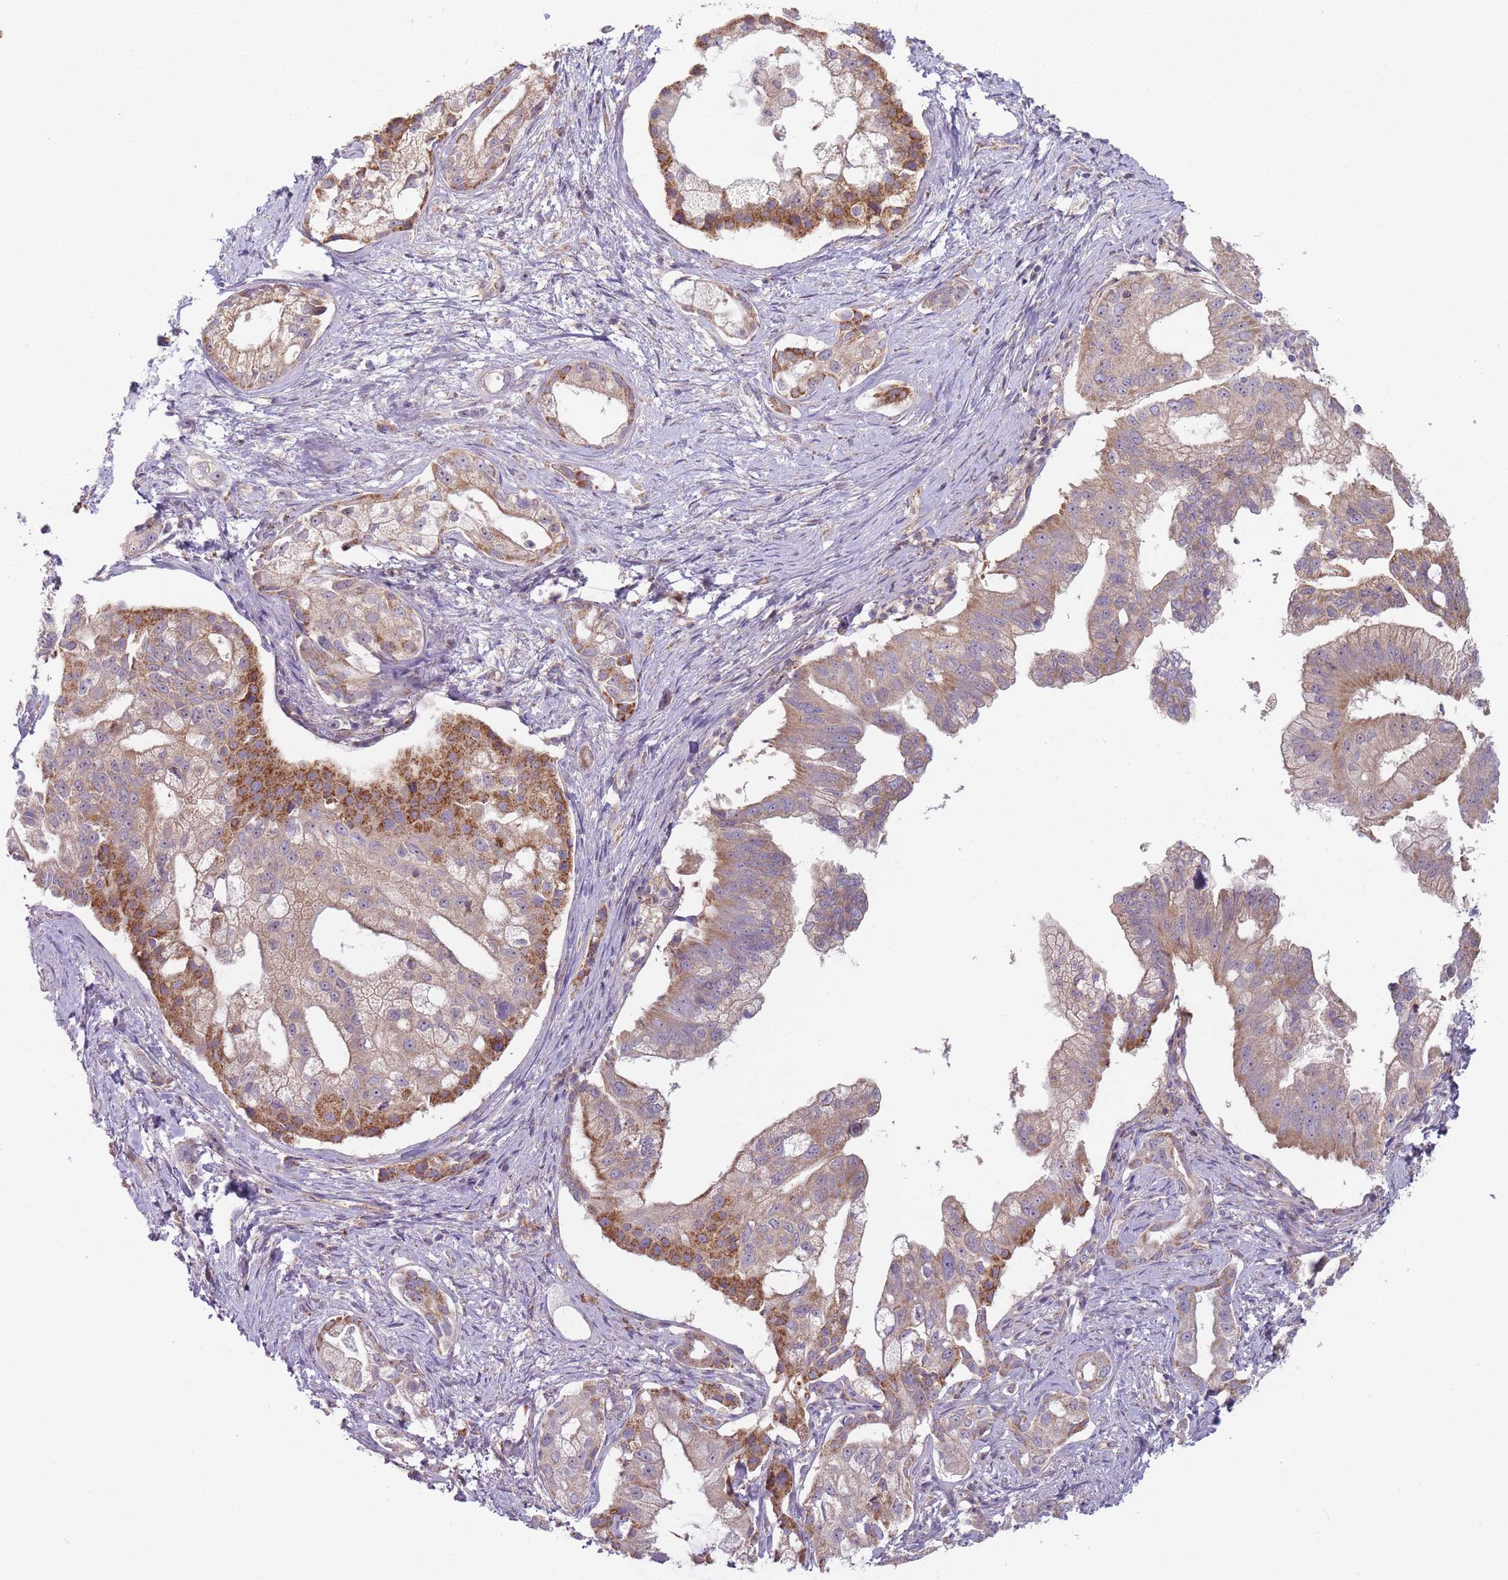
{"staining": {"intensity": "strong", "quantity": "25%-75%", "location": "cytoplasmic/membranous"}, "tissue": "pancreatic cancer", "cell_type": "Tumor cells", "image_type": "cancer", "snomed": [{"axis": "morphology", "description": "Adenocarcinoma, NOS"}, {"axis": "topography", "description": "Pancreas"}], "caption": "Adenocarcinoma (pancreatic) was stained to show a protein in brown. There is high levels of strong cytoplasmic/membranous positivity in approximately 25%-75% of tumor cells.", "gene": "NDUFA9", "patient": {"sex": "male", "age": 70}}